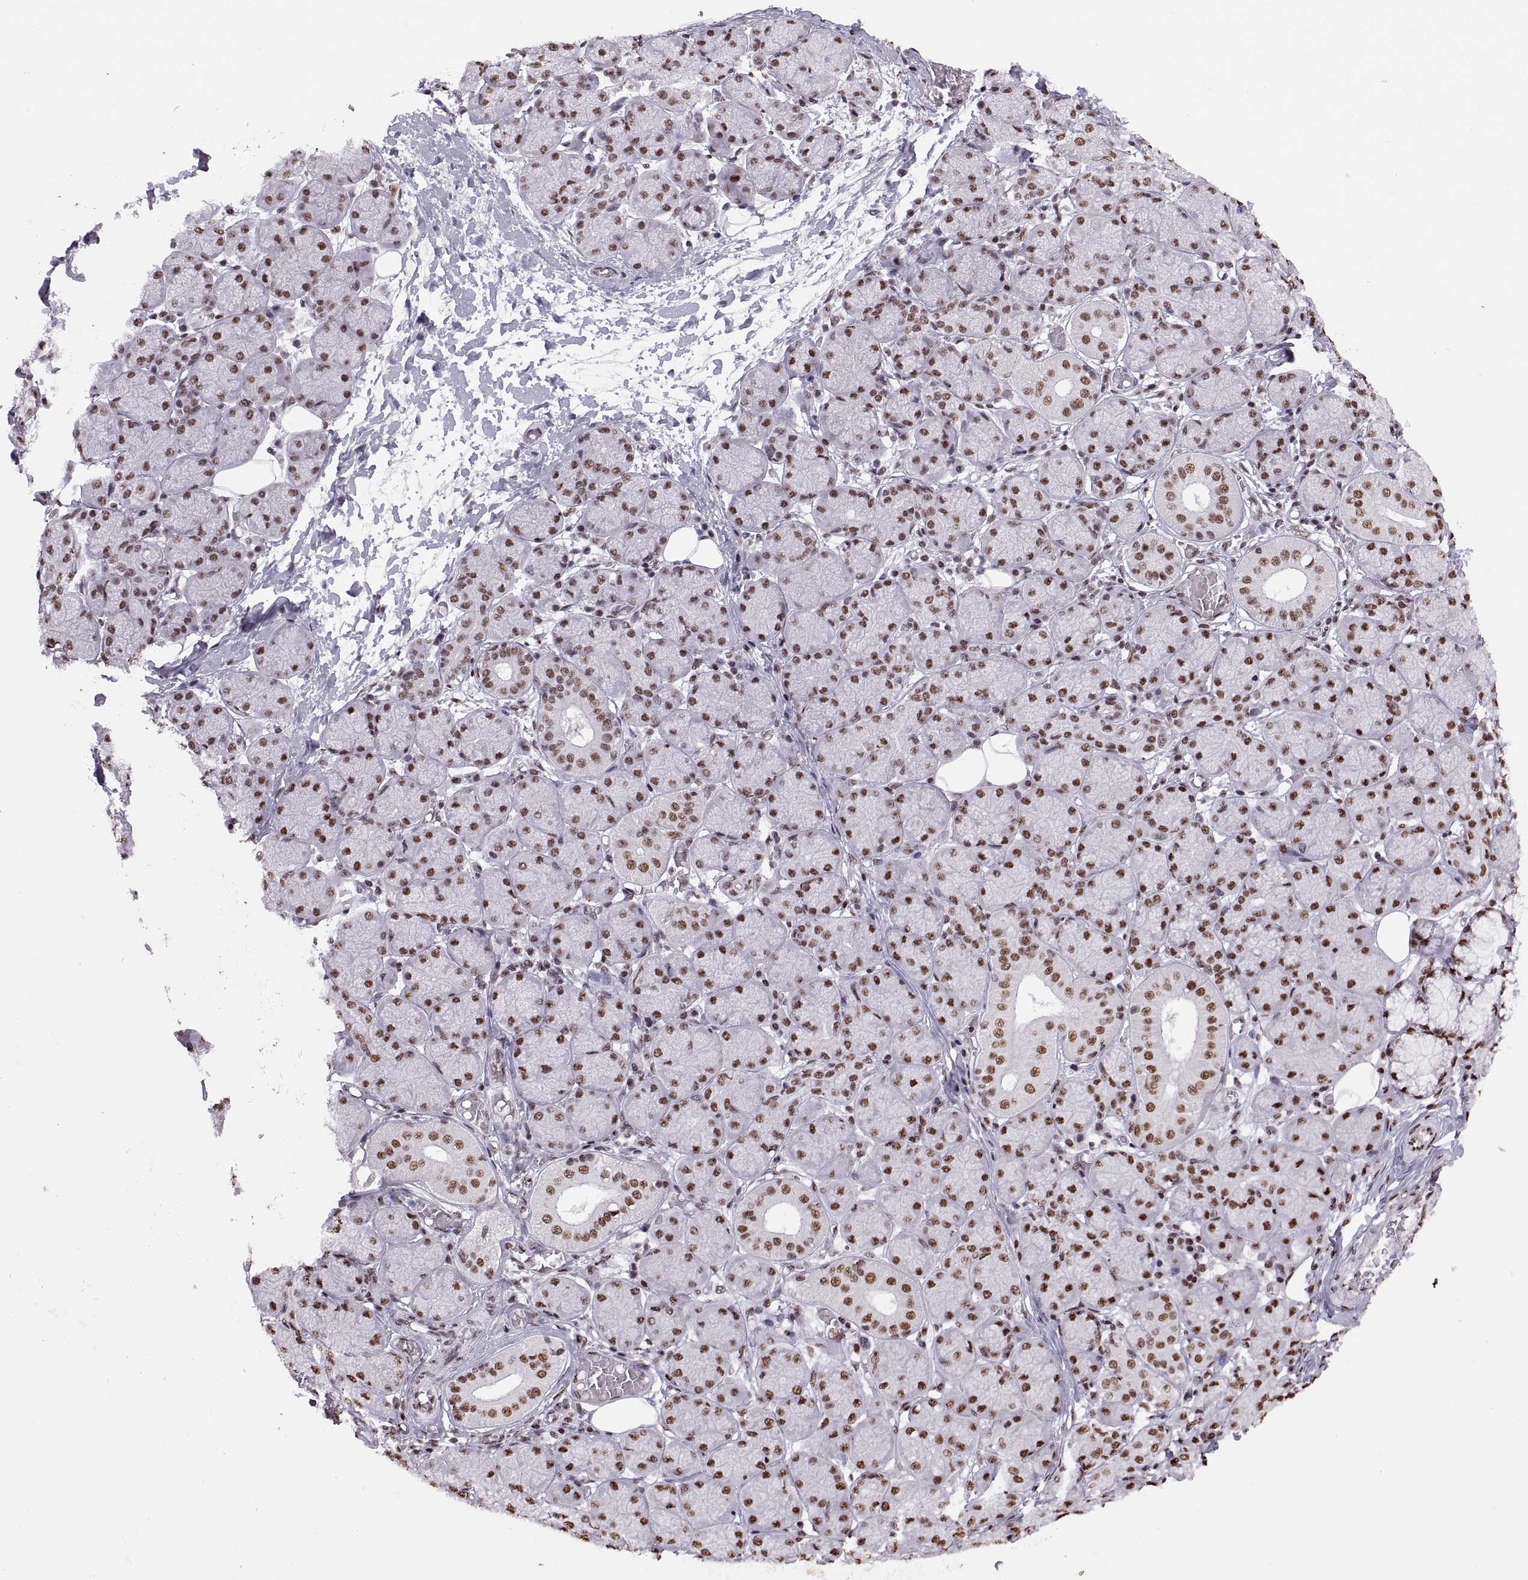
{"staining": {"intensity": "strong", "quantity": "25%-75%", "location": "nuclear"}, "tissue": "salivary gland", "cell_type": "Glandular cells", "image_type": "normal", "snomed": [{"axis": "morphology", "description": "Normal tissue, NOS"}, {"axis": "topography", "description": "Salivary gland"}, {"axis": "topography", "description": "Peripheral nerve tissue"}], "caption": "Salivary gland was stained to show a protein in brown. There is high levels of strong nuclear expression in about 25%-75% of glandular cells. (DAB = brown stain, brightfield microscopy at high magnification).", "gene": "SNAI1", "patient": {"sex": "female", "age": 24}}